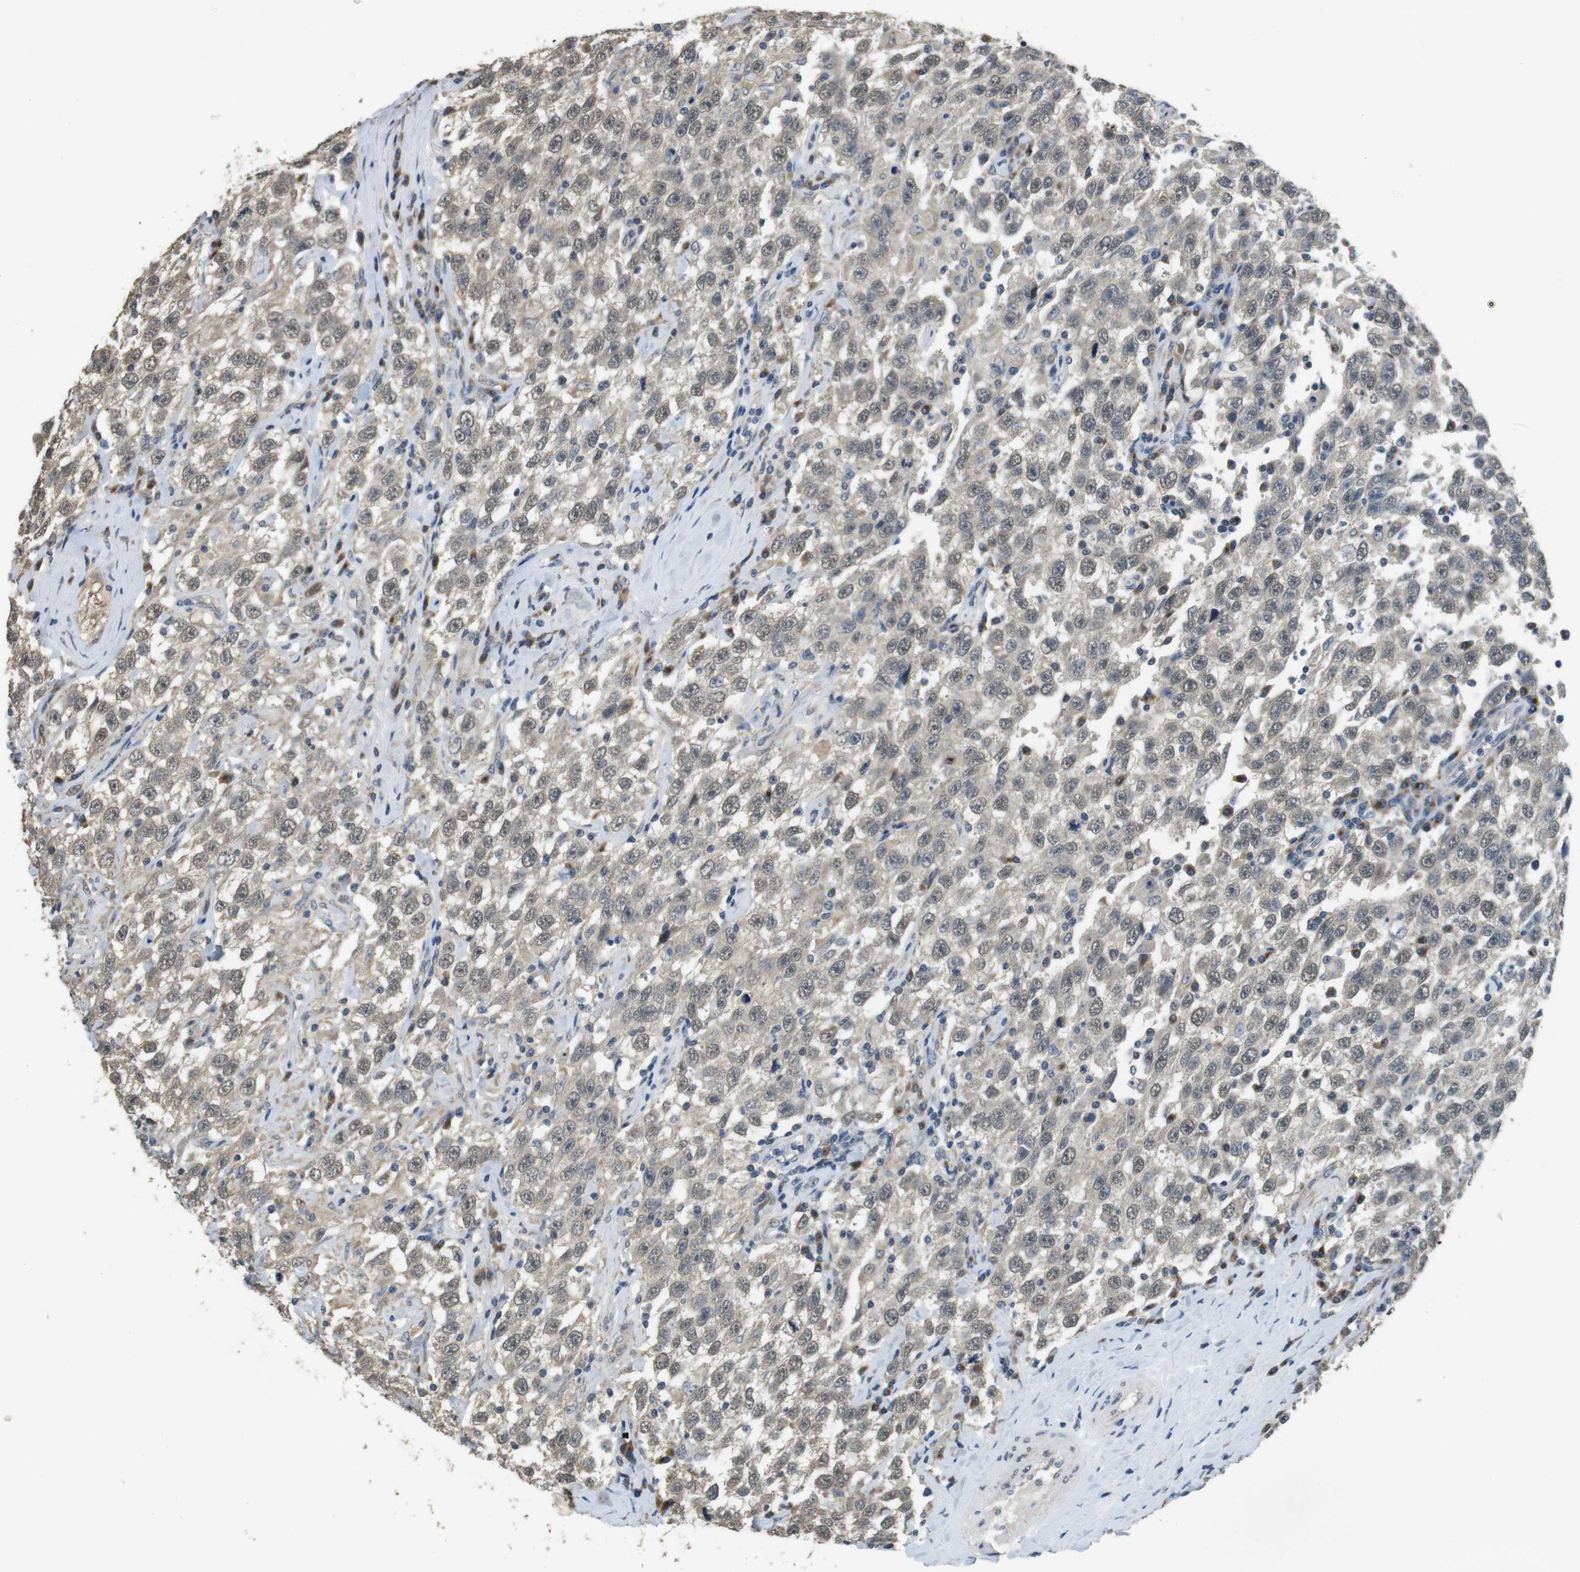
{"staining": {"intensity": "weak", "quantity": ">75%", "location": "cytoplasmic/membranous,nuclear"}, "tissue": "testis cancer", "cell_type": "Tumor cells", "image_type": "cancer", "snomed": [{"axis": "morphology", "description": "Seminoma, NOS"}, {"axis": "topography", "description": "Testis"}], "caption": "About >75% of tumor cells in seminoma (testis) show weak cytoplasmic/membranous and nuclear protein positivity as visualized by brown immunohistochemical staining.", "gene": "CLDN7", "patient": {"sex": "male", "age": 41}}